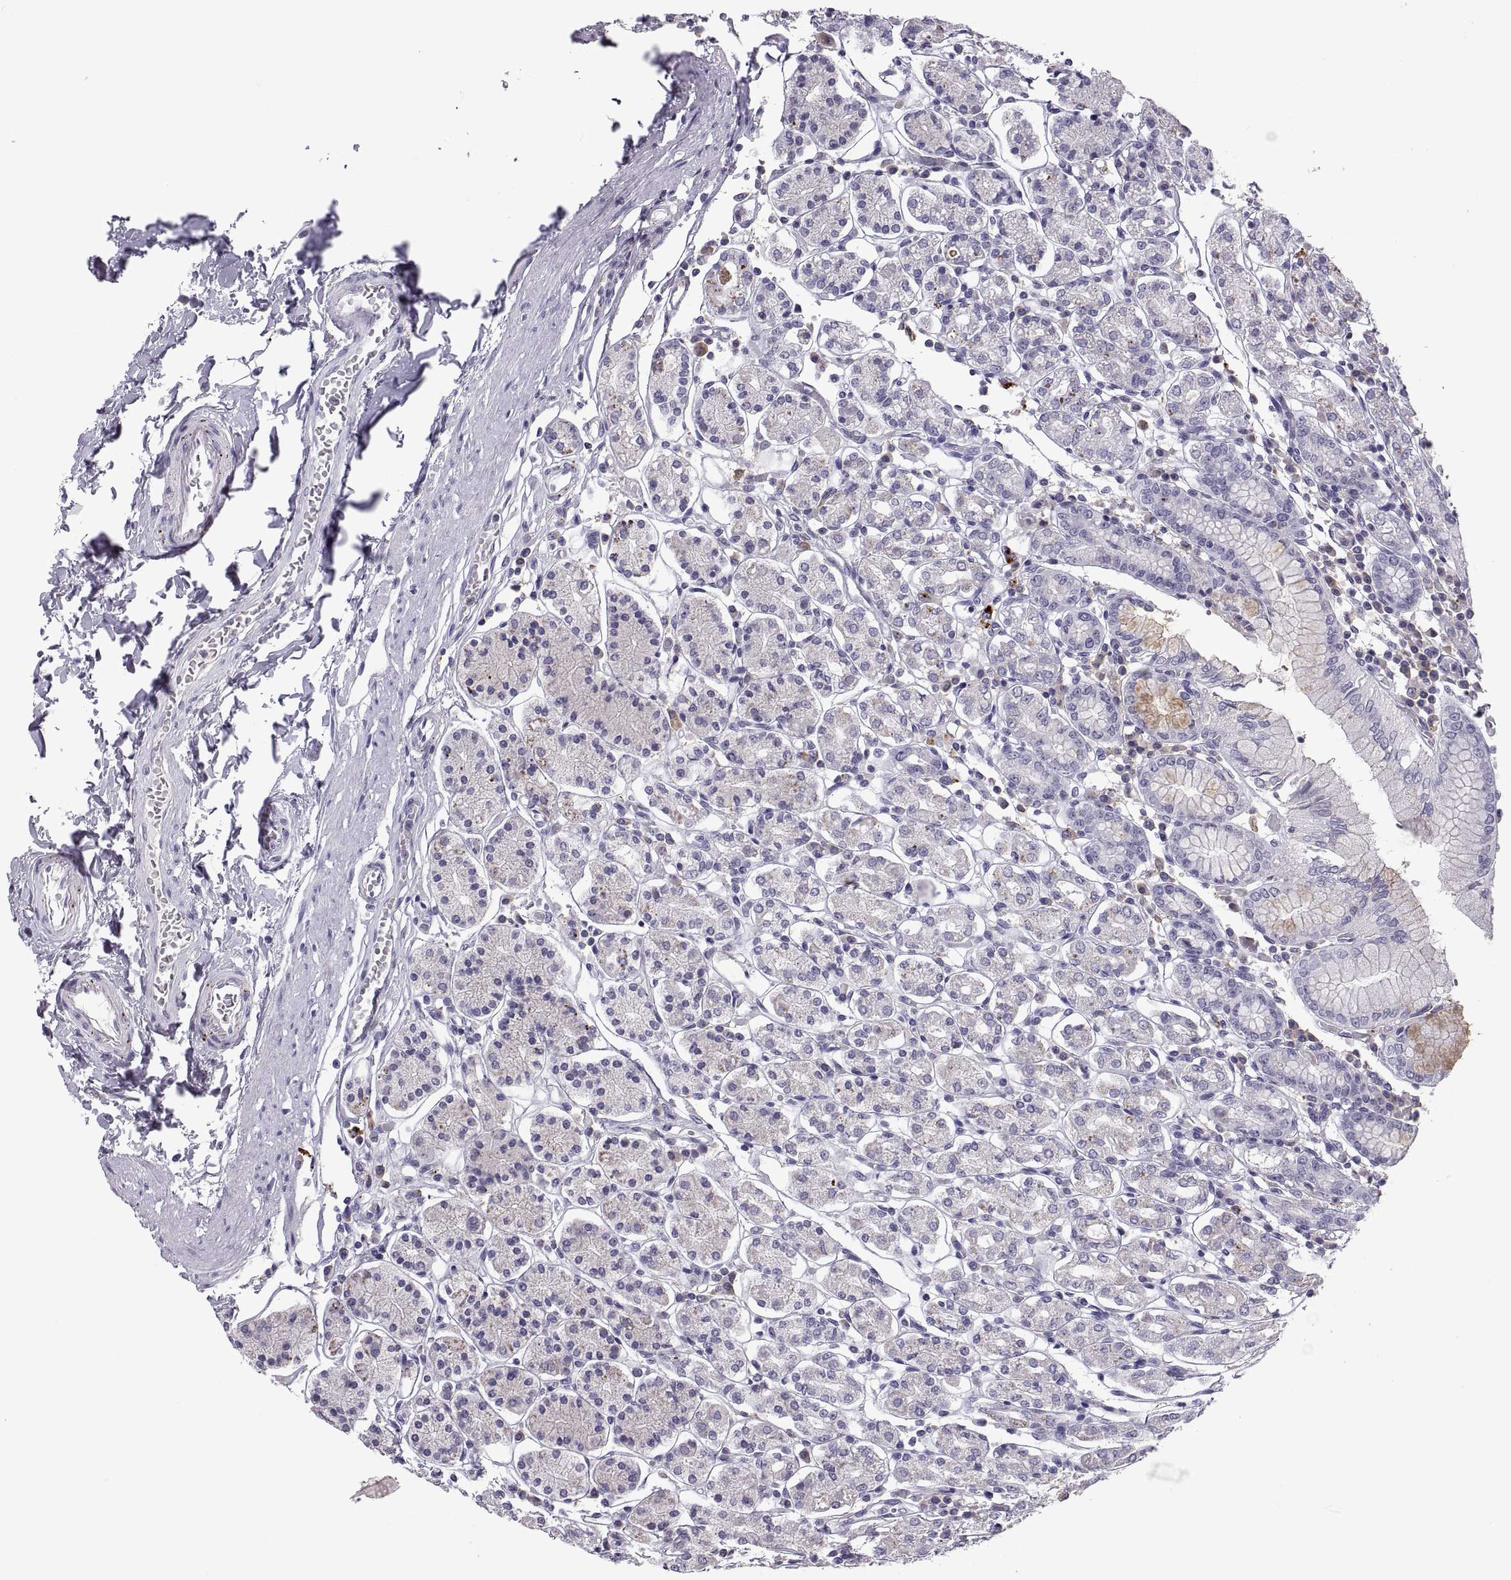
{"staining": {"intensity": "negative", "quantity": "none", "location": "none"}, "tissue": "stomach", "cell_type": "Glandular cells", "image_type": "normal", "snomed": [{"axis": "morphology", "description": "Normal tissue, NOS"}, {"axis": "topography", "description": "Stomach, upper"}, {"axis": "topography", "description": "Stomach"}], "caption": "This is a image of IHC staining of normal stomach, which shows no expression in glandular cells. (DAB immunohistochemistry (IHC), high magnification).", "gene": "RGS19", "patient": {"sex": "male", "age": 62}}